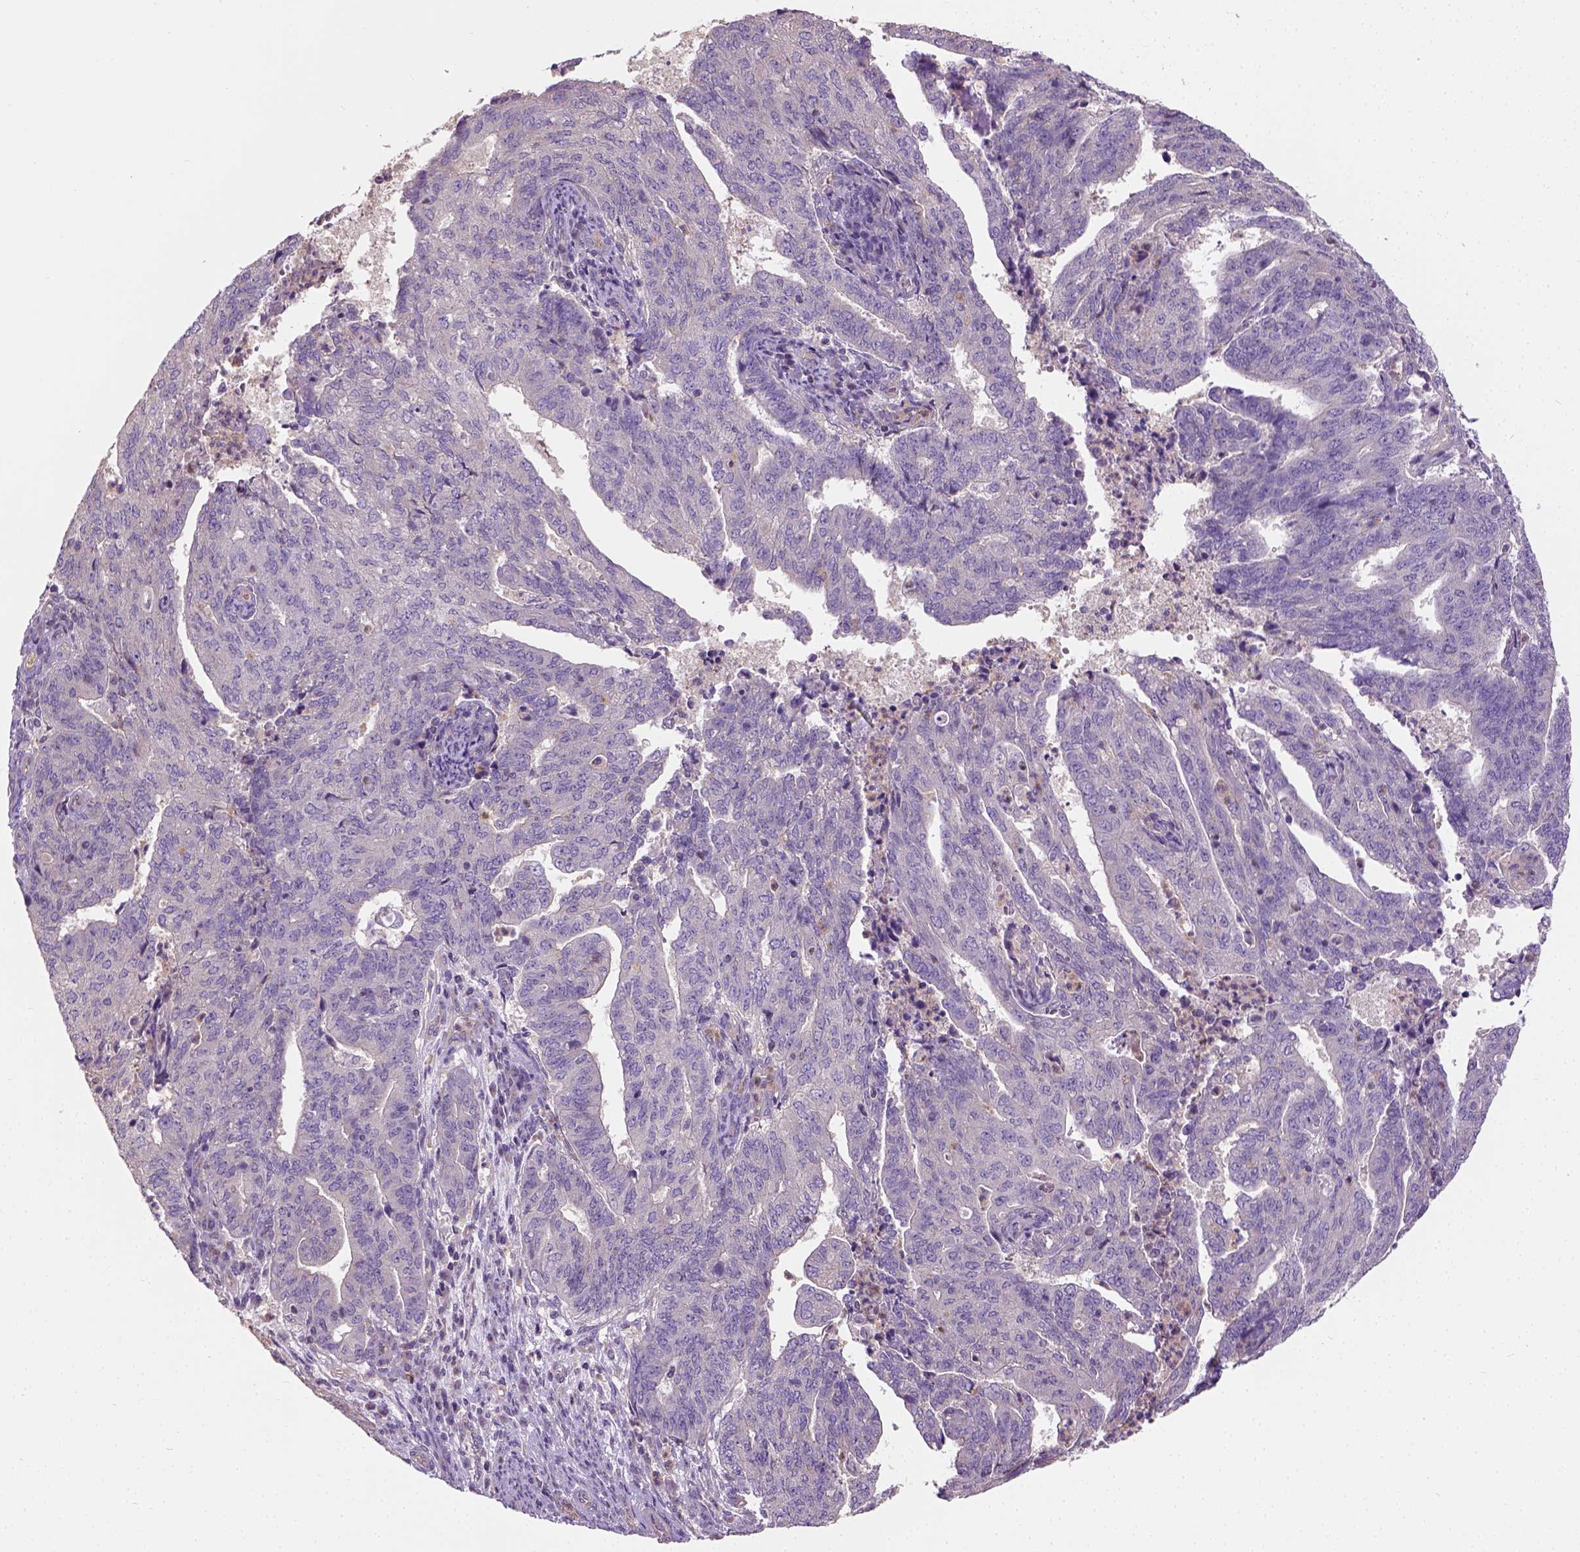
{"staining": {"intensity": "weak", "quantity": "25%-75%", "location": "cytoplasmic/membranous"}, "tissue": "endometrial cancer", "cell_type": "Tumor cells", "image_type": "cancer", "snomed": [{"axis": "morphology", "description": "Adenocarcinoma, NOS"}, {"axis": "topography", "description": "Endometrium"}], "caption": "Immunohistochemical staining of endometrial adenocarcinoma displays low levels of weak cytoplasmic/membranous protein staining in approximately 25%-75% of tumor cells.", "gene": "CRACR2A", "patient": {"sex": "female", "age": 82}}